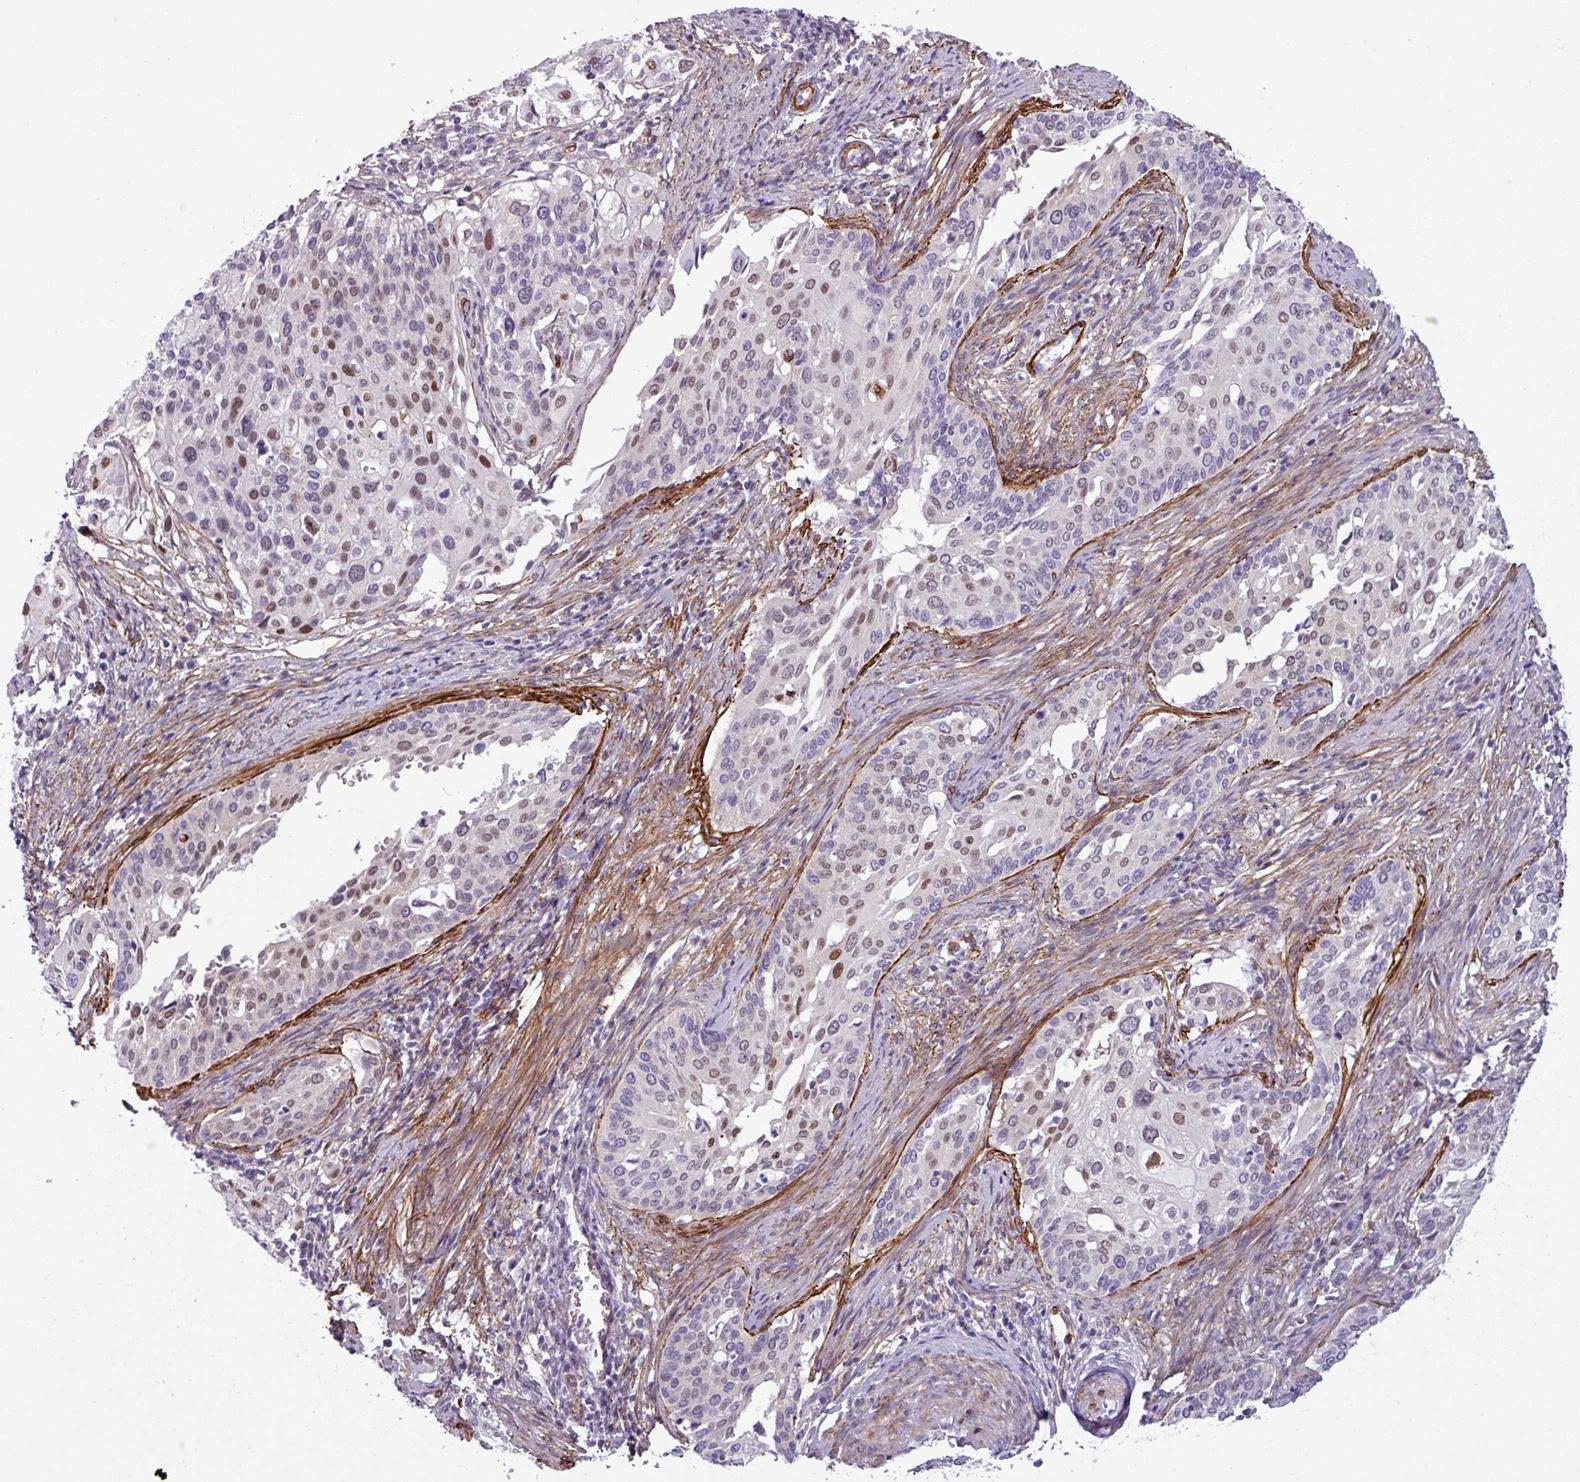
{"staining": {"intensity": "moderate", "quantity": "25%-75%", "location": "nuclear"}, "tissue": "cervical cancer", "cell_type": "Tumor cells", "image_type": "cancer", "snomed": [{"axis": "morphology", "description": "Squamous cell carcinoma, NOS"}, {"axis": "topography", "description": "Cervix"}], "caption": "Immunohistochemical staining of human squamous cell carcinoma (cervical) exhibits medium levels of moderate nuclear protein positivity in approximately 25%-75% of tumor cells.", "gene": "ATP10A", "patient": {"sex": "female", "age": 44}}